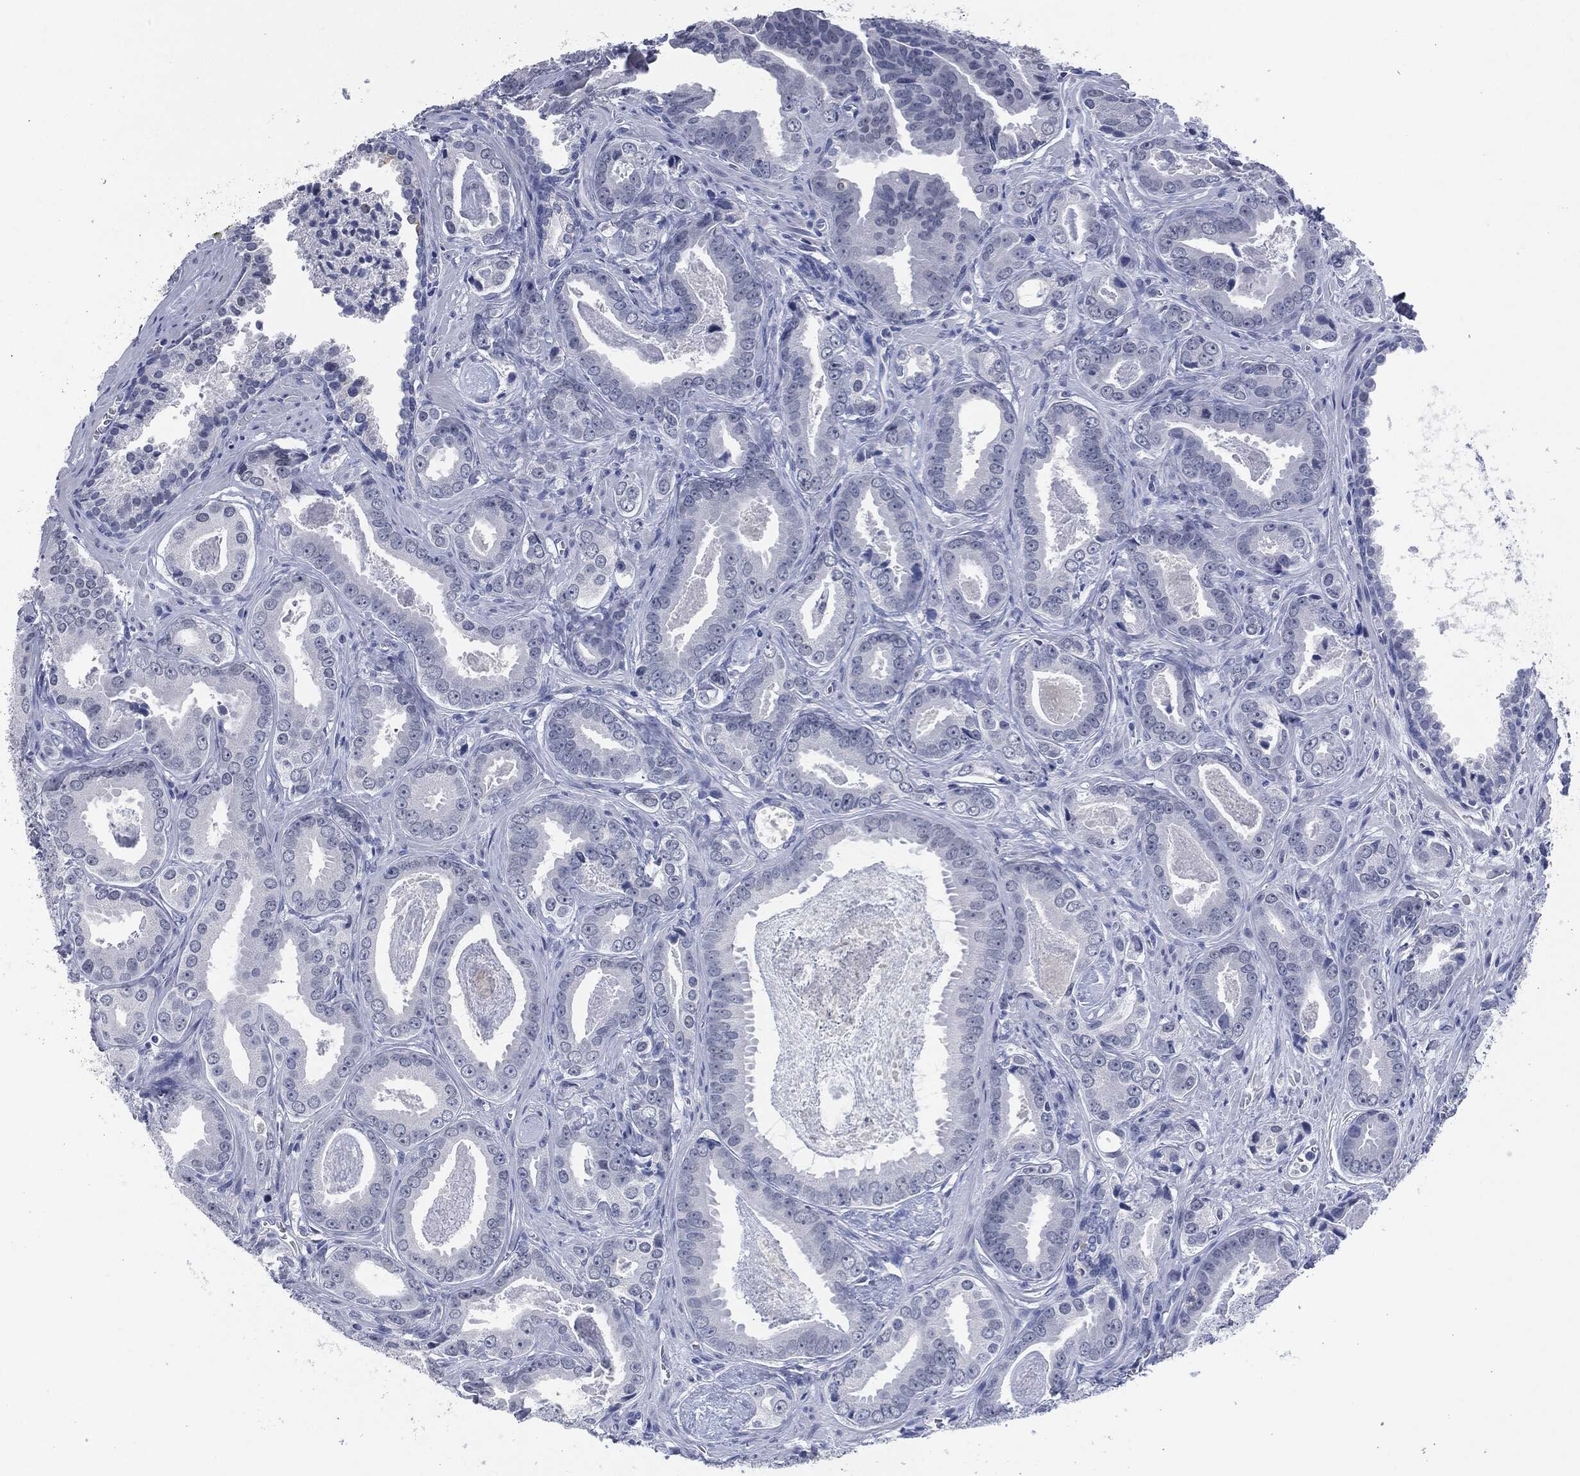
{"staining": {"intensity": "negative", "quantity": "none", "location": "none"}, "tissue": "prostate cancer", "cell_type": "Tumor cells", "image_type": "cancer", "snomed": [{"axis": "morphology", "description": "Adenocarcinoma, NOS"}, {"axis": "topography", "description": "Prostate"}], "caption": "DAB immunohistochemical staining of human prostate adenocarcinoma reveals no significant staining in tumor cells.", "gene": "MUC16", "patient": {"sex": "male", "age": 61}}